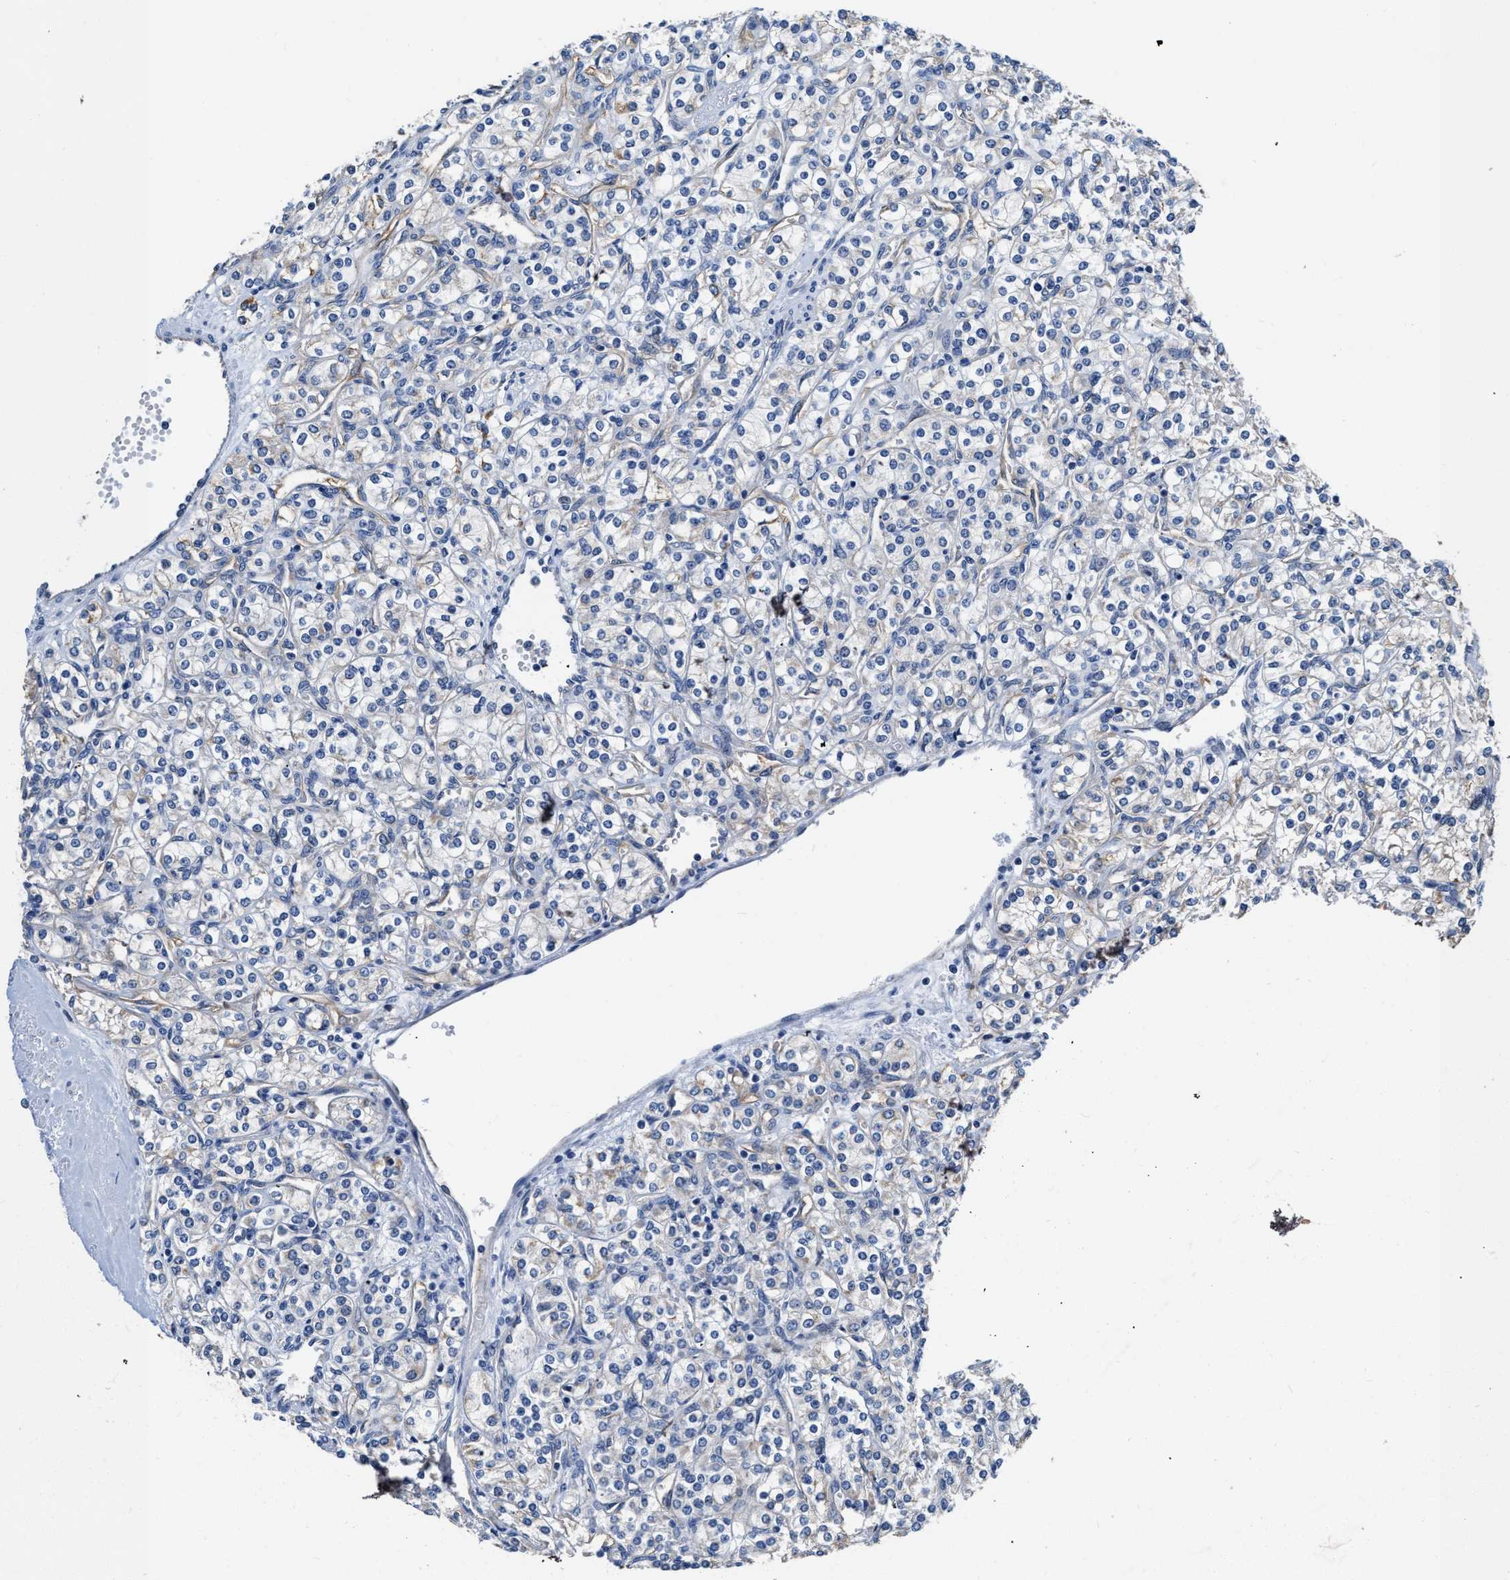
{"staining": {"intensity": "negative", "quantity": "none", "location": "none"}, "tissue": "renal cancer", "cell_type": "Tumor cells", "image_type": "cancer", "snomed": [{"axis": "morphology", "description": "Adenocarcinoma, NOS"}, {"axis": "topography", "description": "Kidney"}], "caption": "The histopathology image displays no significant staining in tumor cells of renal cancer (adenocarcinoma).", "gene": "C22orf42", "patient": {"sex": "male", "age": 77}}